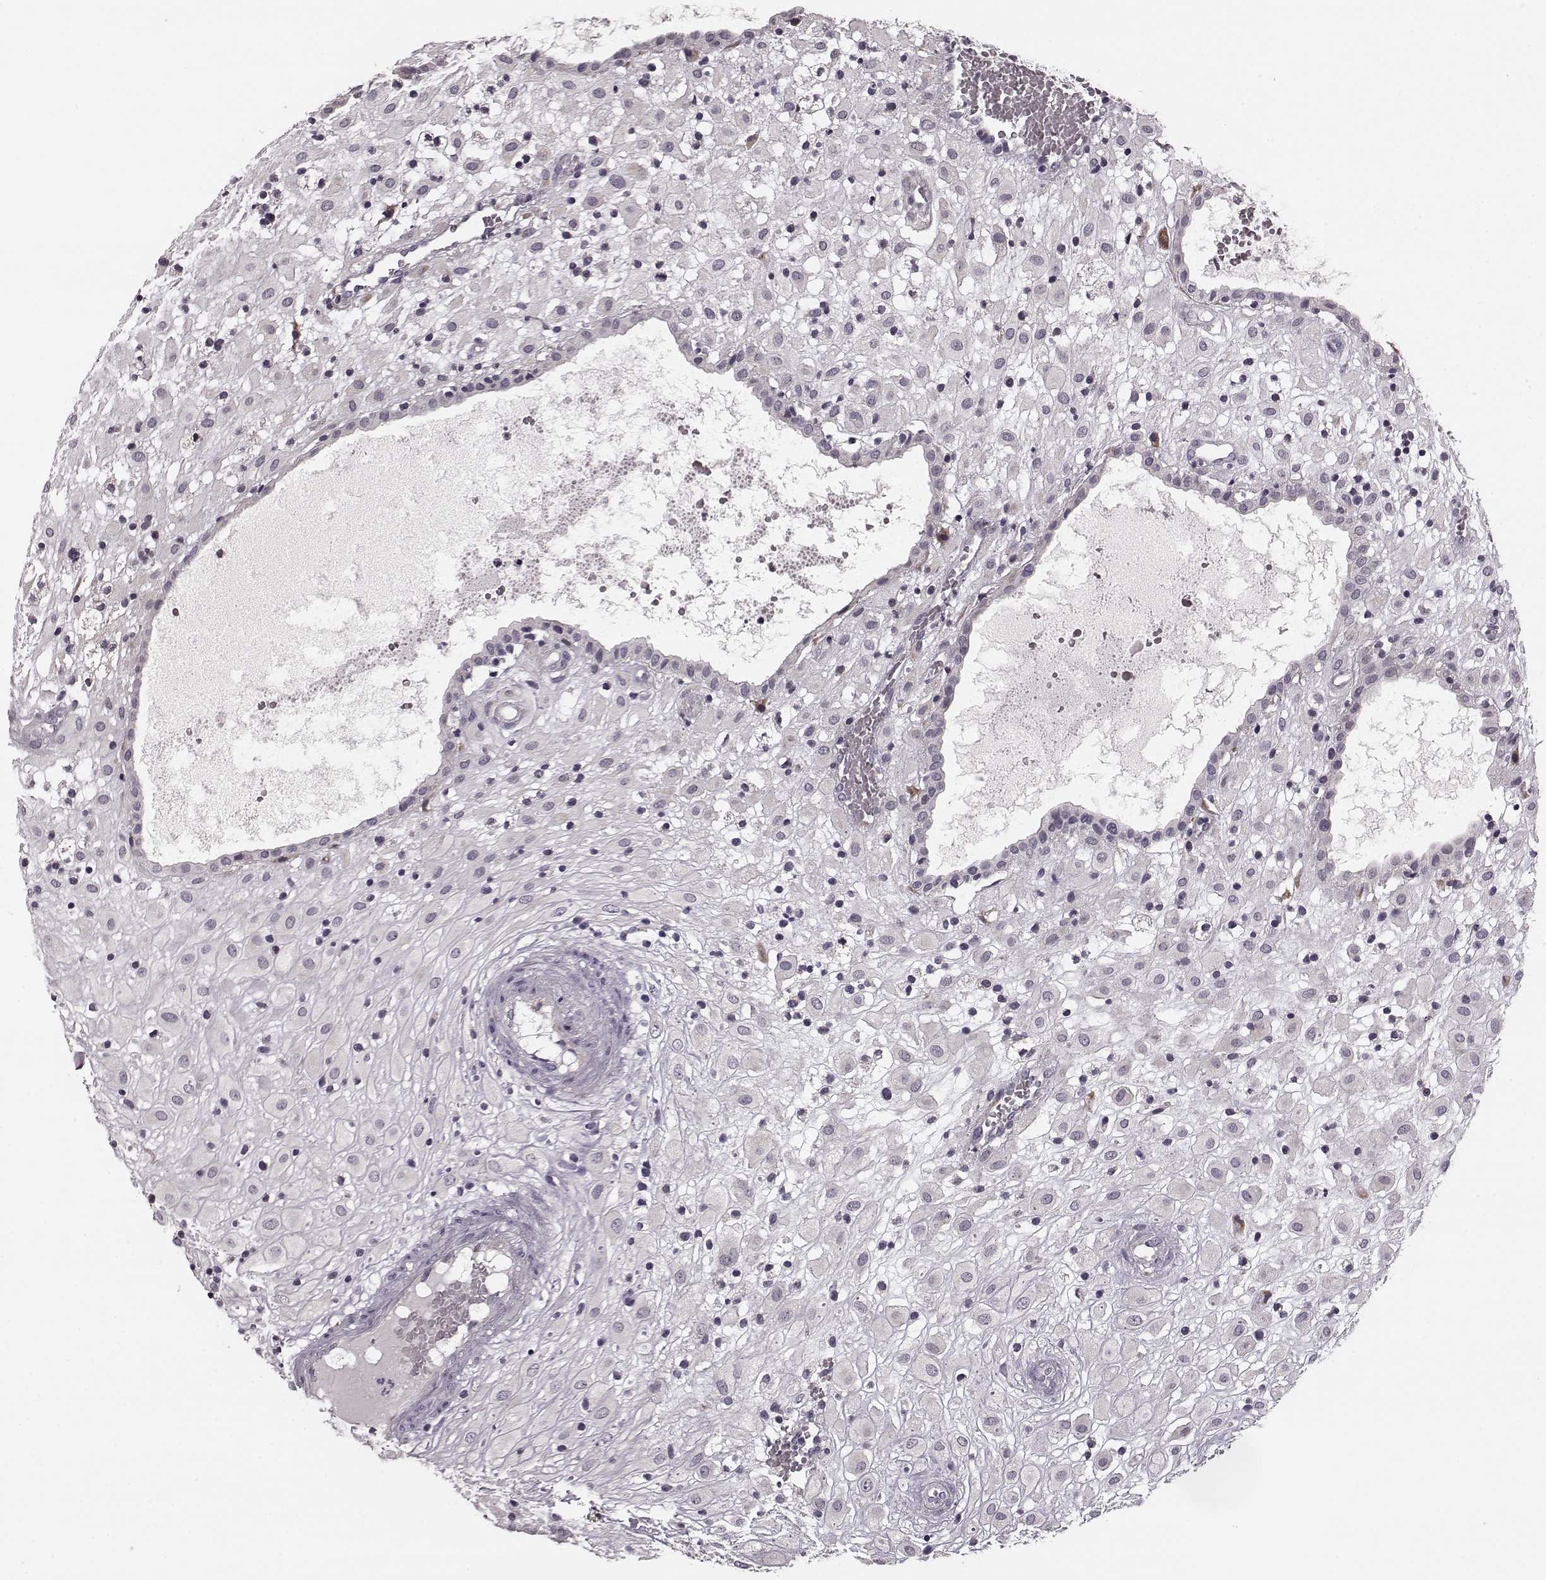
{"staining": {"intensity": "negative", "quantity": "none", "location": "none"}, "tissue": "placenta", "cell_type": "Decidual cells", "image_type": "normal", "snomed": [{"axis": "morphology", "description": "Normal tissue, NOS"}, {"axis": "topography", "description": "Placenta"}], "caption": "Immunohistochemical staining of benign human placenta shows no significant positivity in decidual cells. (Stains: DAB (3,3'-diaminobenzidine) immunohistochemistry (IHC) with hematoxylin counter stain, Microscopy: brightfield microscopy at high magnification).", "gene": "FAM234B", "patient": {"sex": "female", "age": 24}}